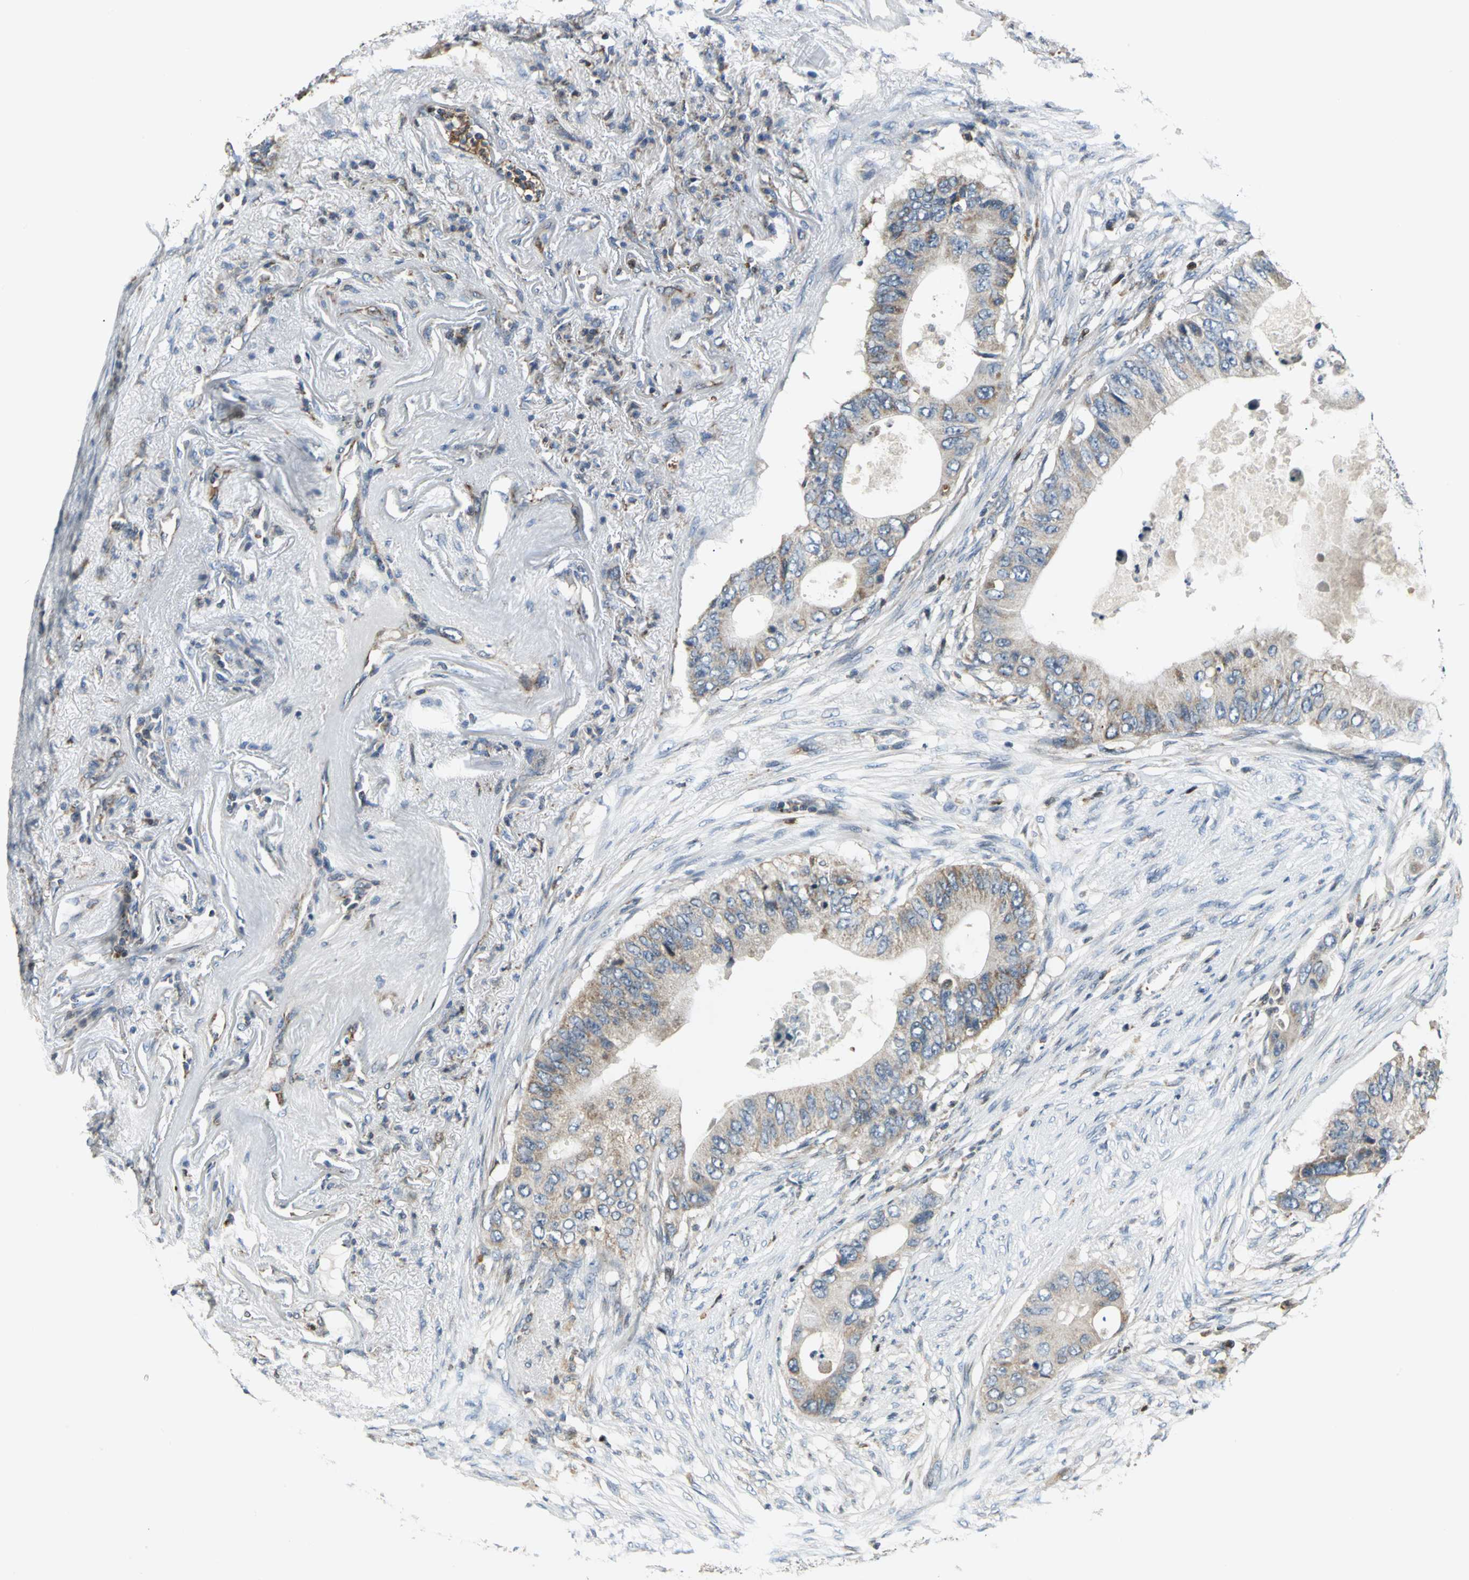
{"staining": {"intensity": "moderate", "quantity": ">75%", "location": "cytoplasmic/membranous"}, "tissue": "colorectal cancer", "cell_type": "Tumor cells", "image_type": "cancer", "snomed": [{"axis": "morphology", "description": "Adenocarcinoma, NOS"}, {"axis": "topography", "description": "Colon"}], "caption": "Protein expression by immunohistochemistry (IHC) demonstrates moderate cytoplasmic/membranous expression in about >75% of tumor cells in colorectal adenocarcinoma.", "gene": "USP40", "patient": {"sex": "male", "age": 71}}